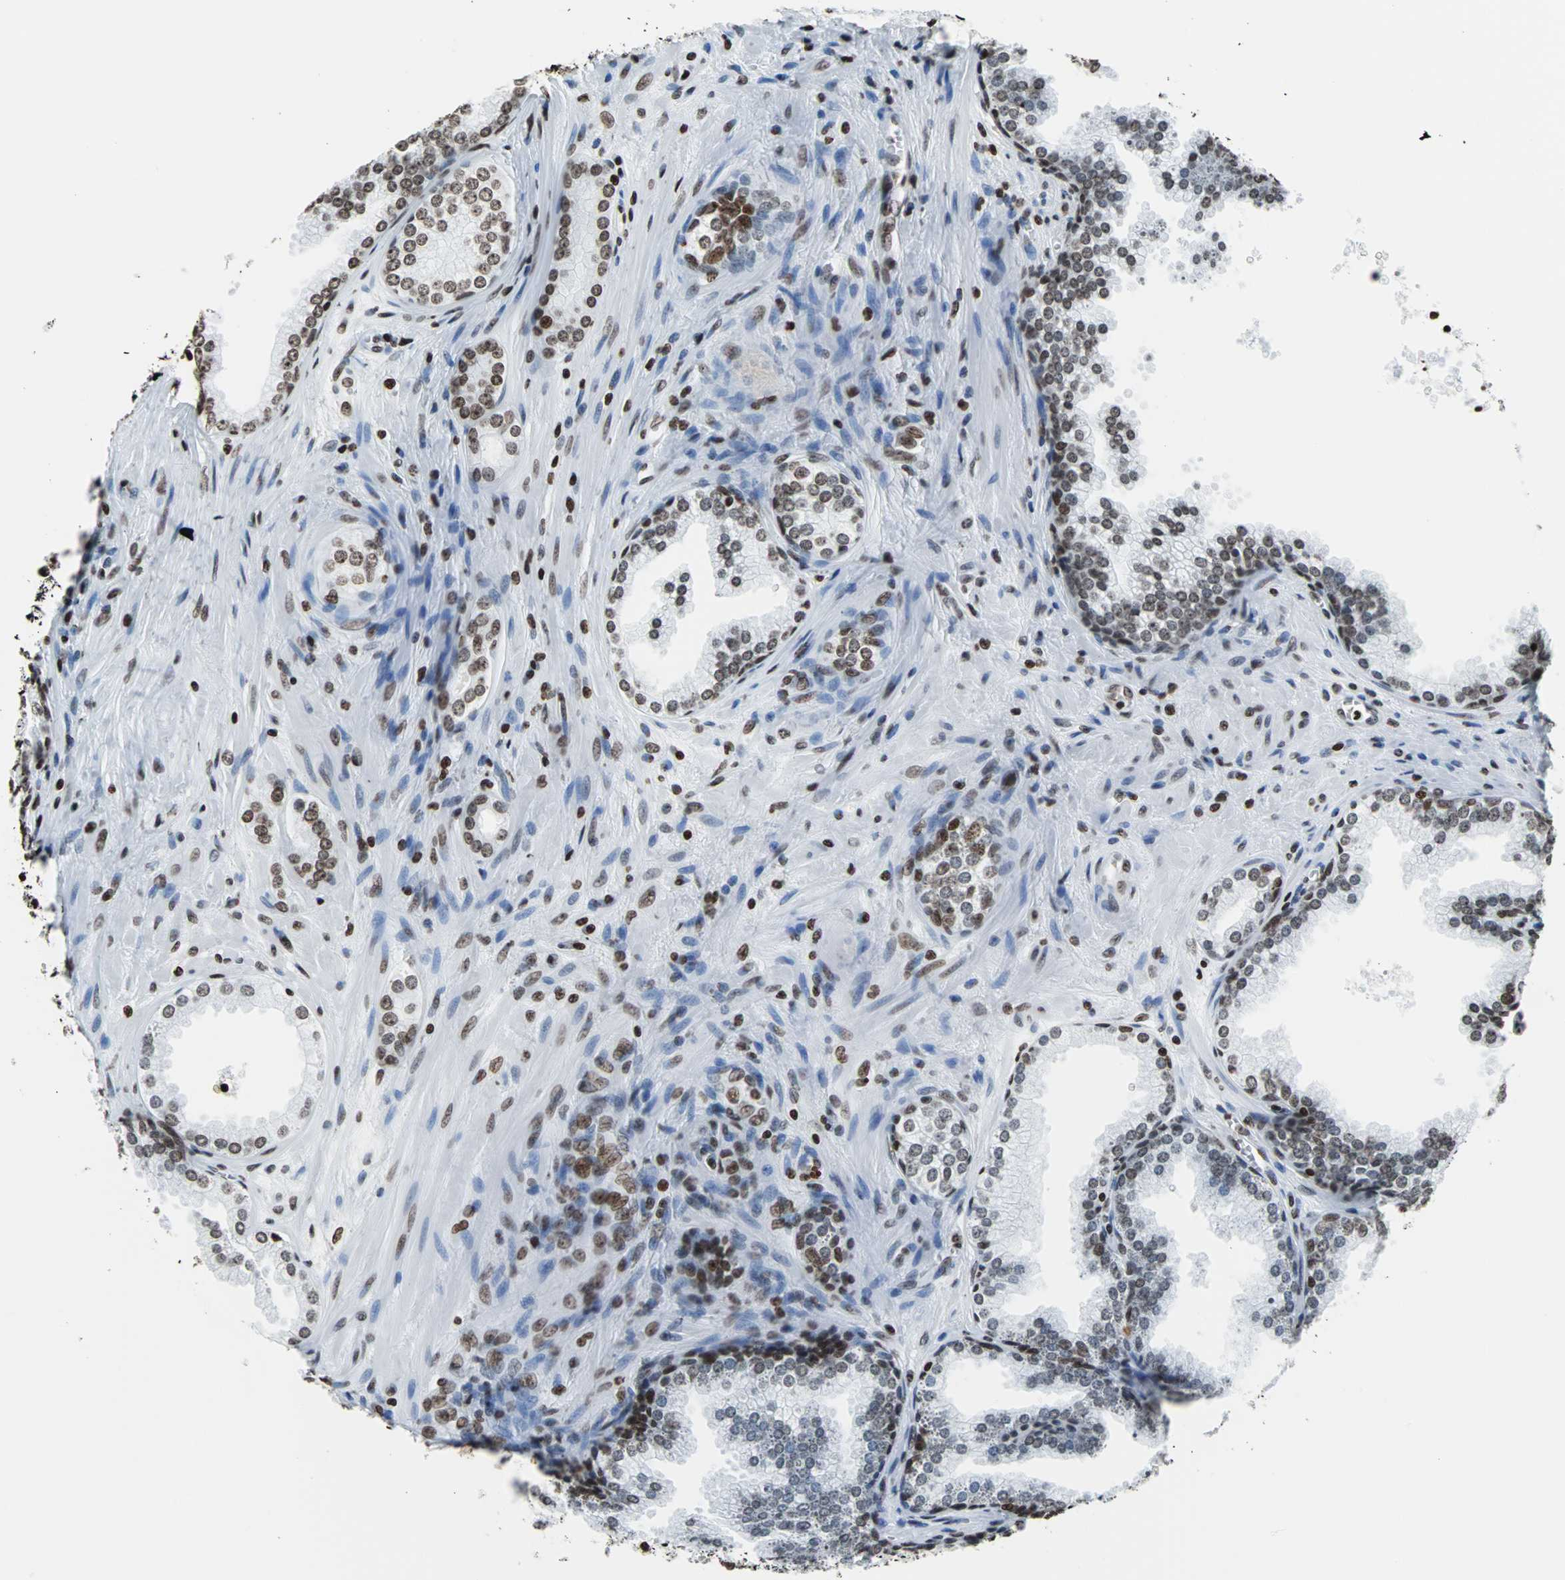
{"staining": {"intensity": "moderate", "quantity": ">75%", "location": "nuclear"}, "tissue": "prostate cancer", "cell_type": "Tumor cells", "image_type": "cancer", "snomed": [{"axis": "morphology", "description": "Adenocarcinoma, Low grade"}, {"axis": "topography", "description": "Prostate"}], "caption": "Immunohistochemistry (DAB (3,3'-diaminobenzidine)) staining of human prostate cancer displays moderate nuclear protein staining in approximately >75% of tumor cells. Using DAB (3,3'-diaminobenzidine) (brown) and hematoxylin (blue) stains, captured at high magnification using brightfield microscopy.", "gene": "H2BC18", "patient": {"sex": "male", "age": 60}}